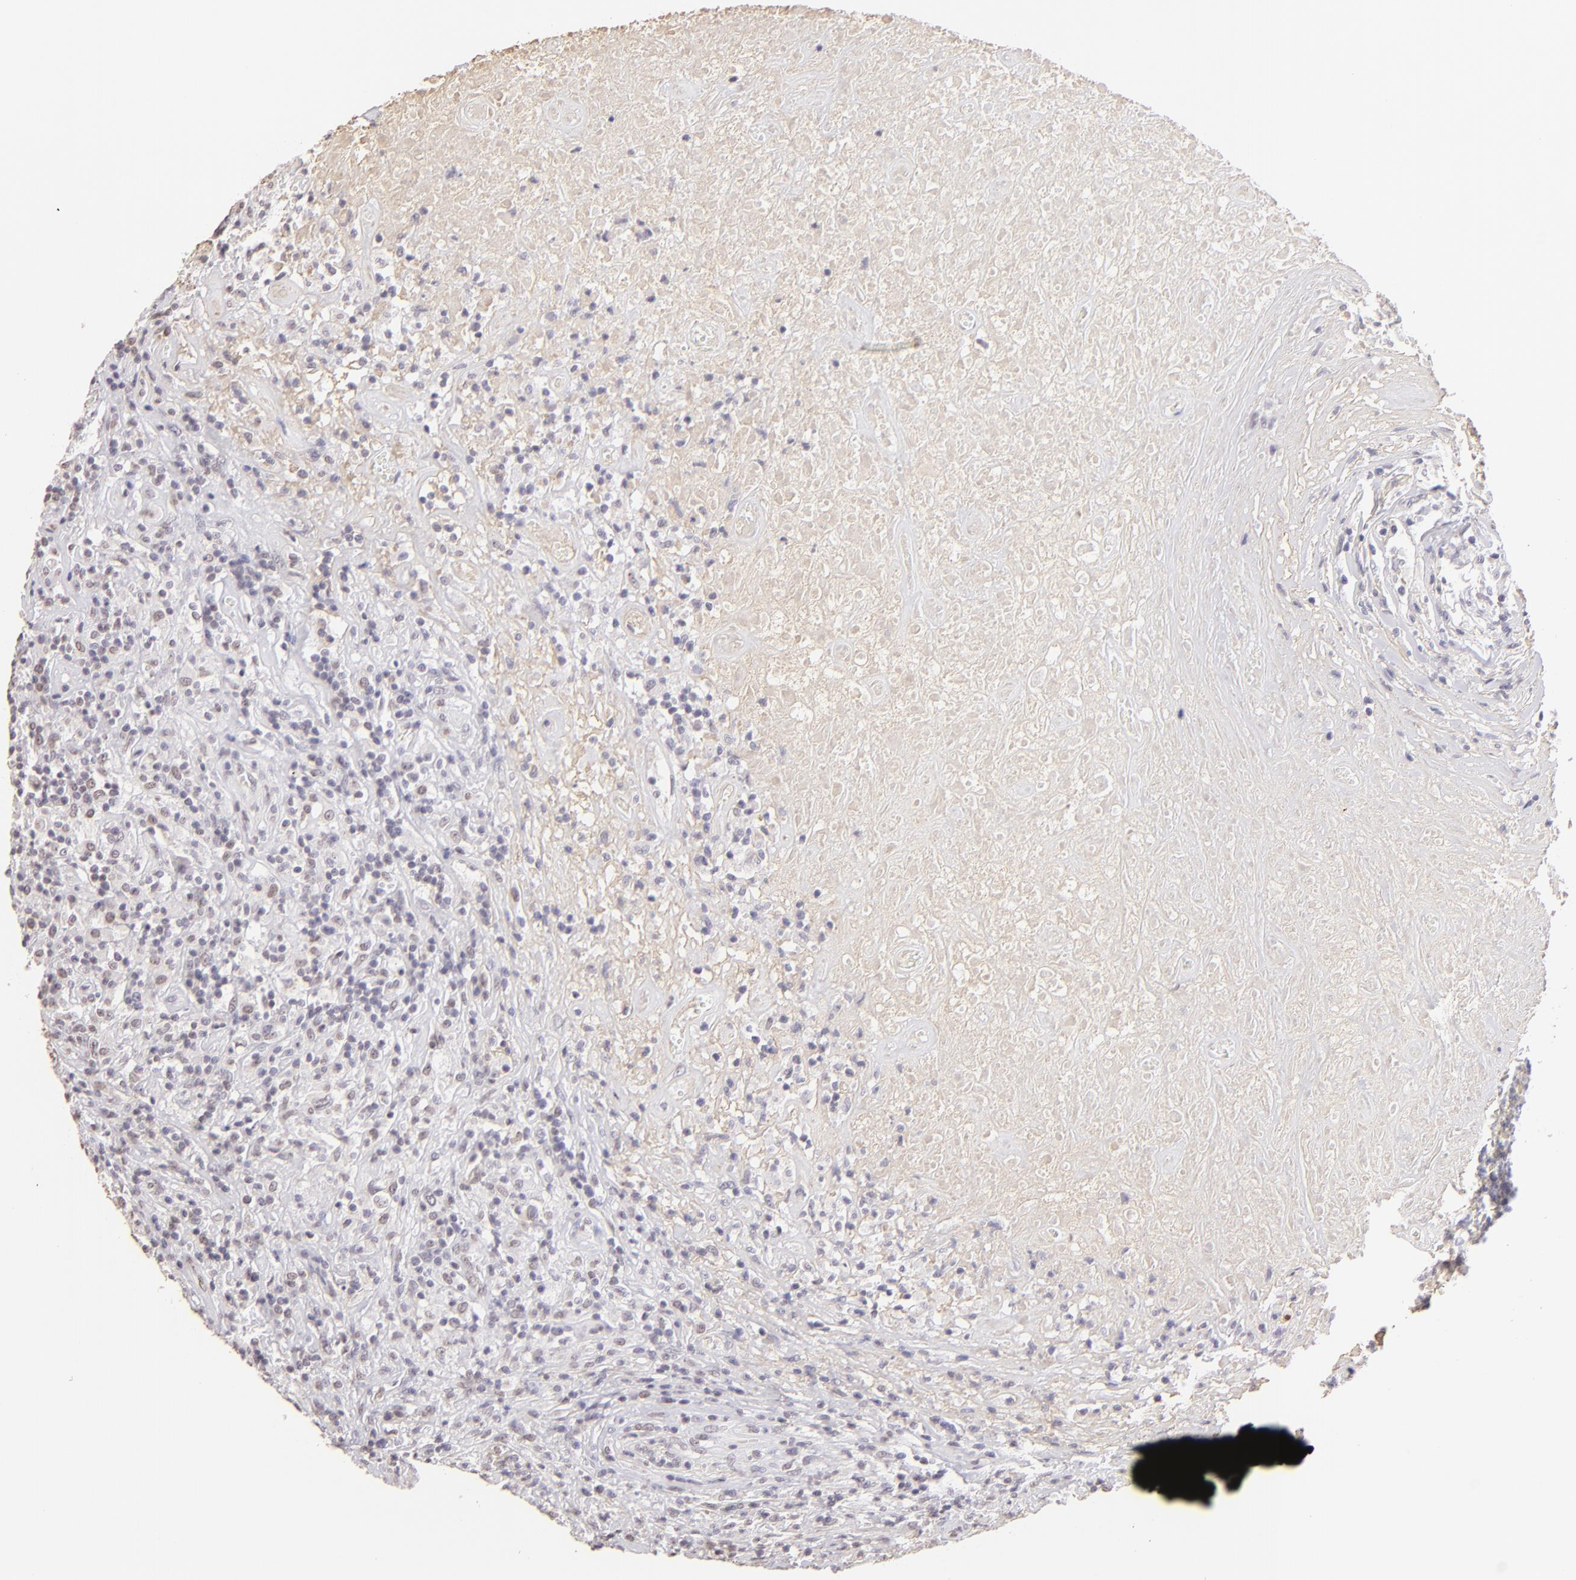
{"staining": {"intensity": "negative", "quantity": "none", "location": "none"}, "tissue": "lymphoma", "cell_type": "Tumor cells", "image_type": "cancer", "snomed": [{"axis": "morphology", "description": "Hodgkin's disease, NOS"}, {"axis": "topography", "description": "Lymph node"}], "caption": "There is no significant expression in tumor cells of Hodgkin's disease. (Stains: DAB IHC with hematoxylin counter stain, Microscopy: brightfield microscopy at high magnification).", "gene": "MAGEA1", "patient": {"sex": "male", "age": 46}}